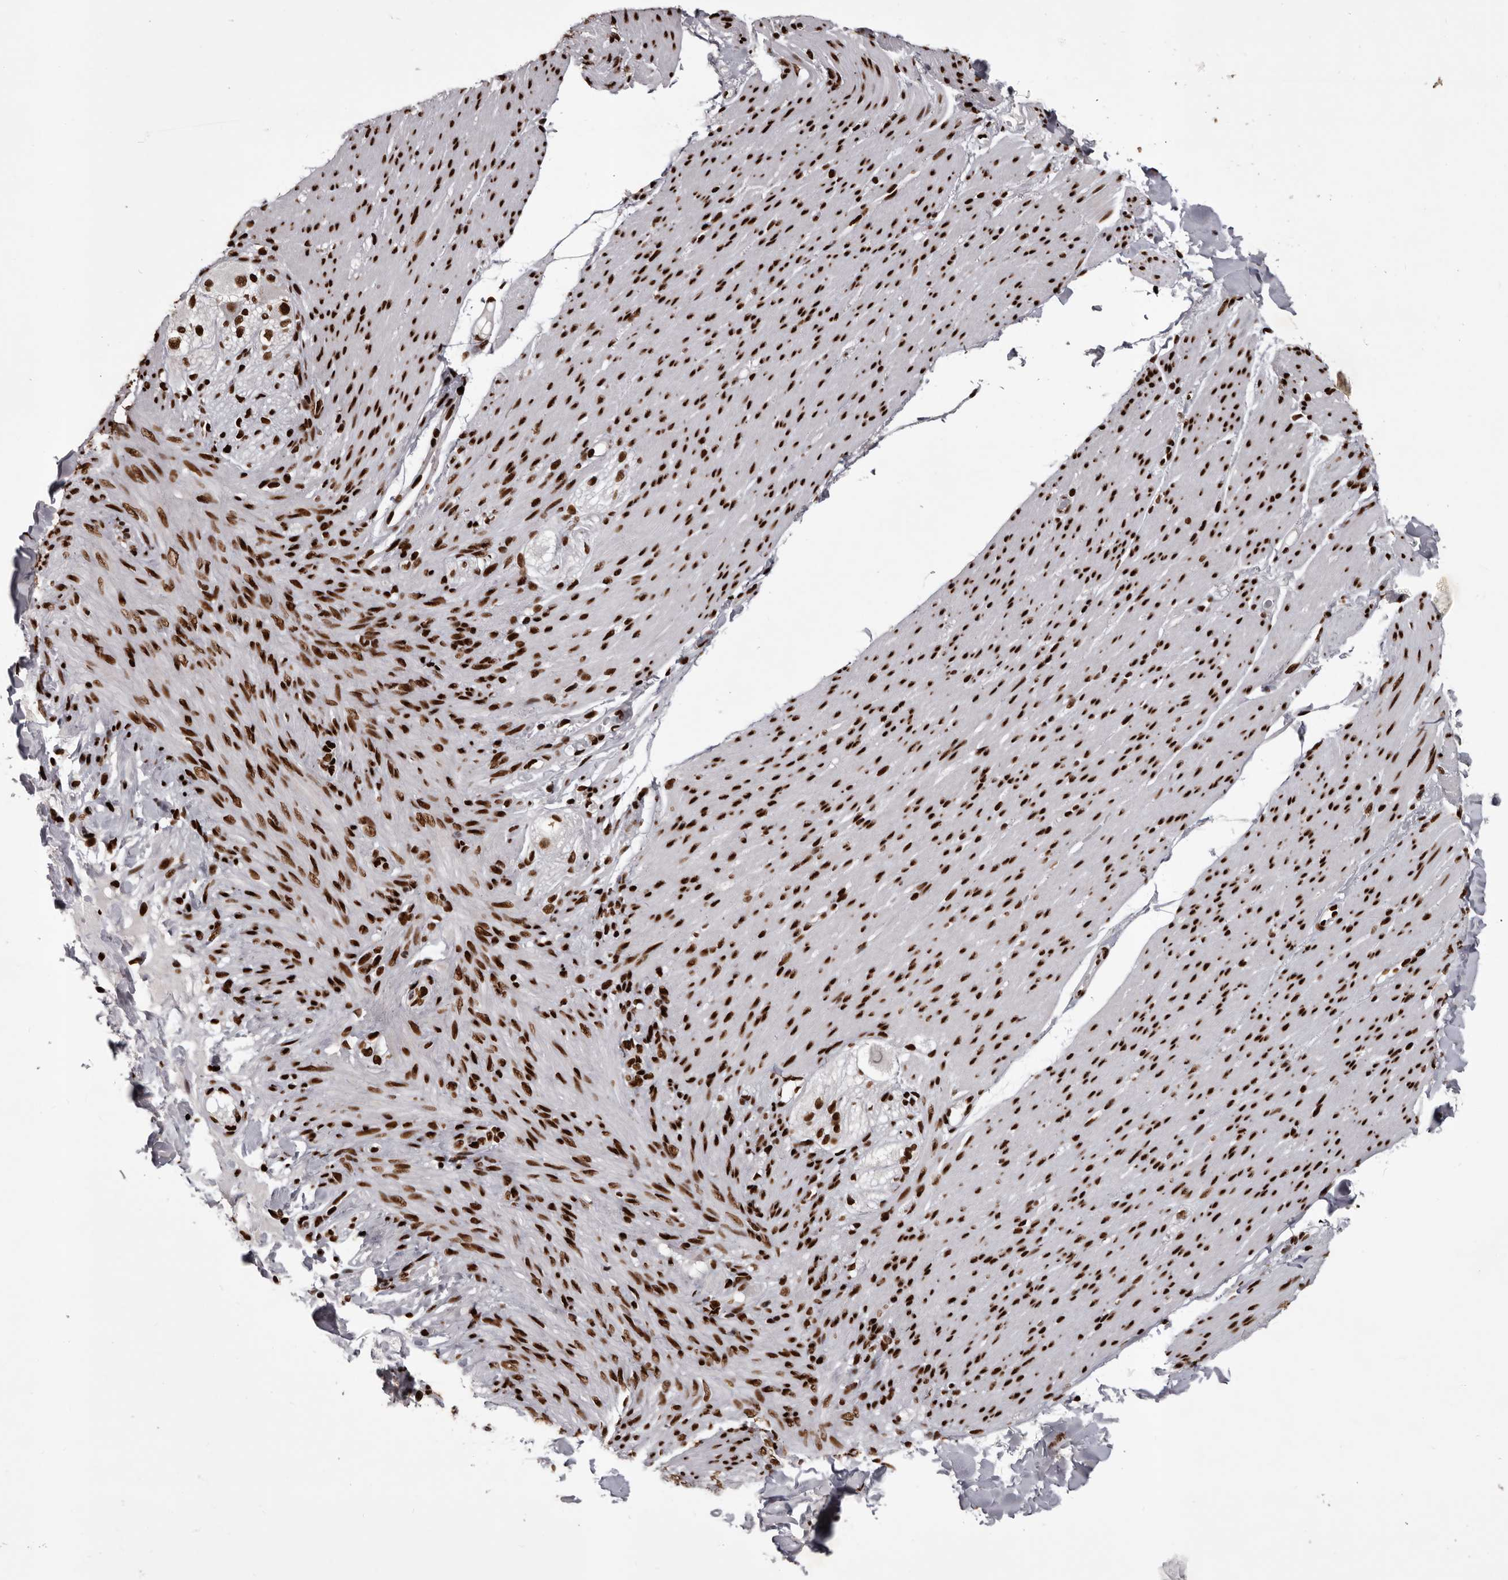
{"staining": {"intensity": "strong", "quantity": ">75%", "location": "nuclear"}, "tissue": "smooth muscle", "cell_type": "Smooth muscle cells", "image_type": "normal", "snomed": [{"axis": "morphology", "description": "Normal tissue, NOS"}, {"axis": "topography", "description": "Colon"}, {"axis": "topography", "description": "Peripheral nerve tissue"}], "caption": "Protein staining displays strong nuclear positivity in approximately >75% of smooth muscle cells in normal smooth muscle. The staining was performed using DAB (3,3'-diaminobenzidine) to visualize the protein expression in brown, while the nuclei were stained in blue with hematoxylin (Magnification: 20x).", "gene": "NUMA1", "patient": {"sex": "female", "age": 61}}